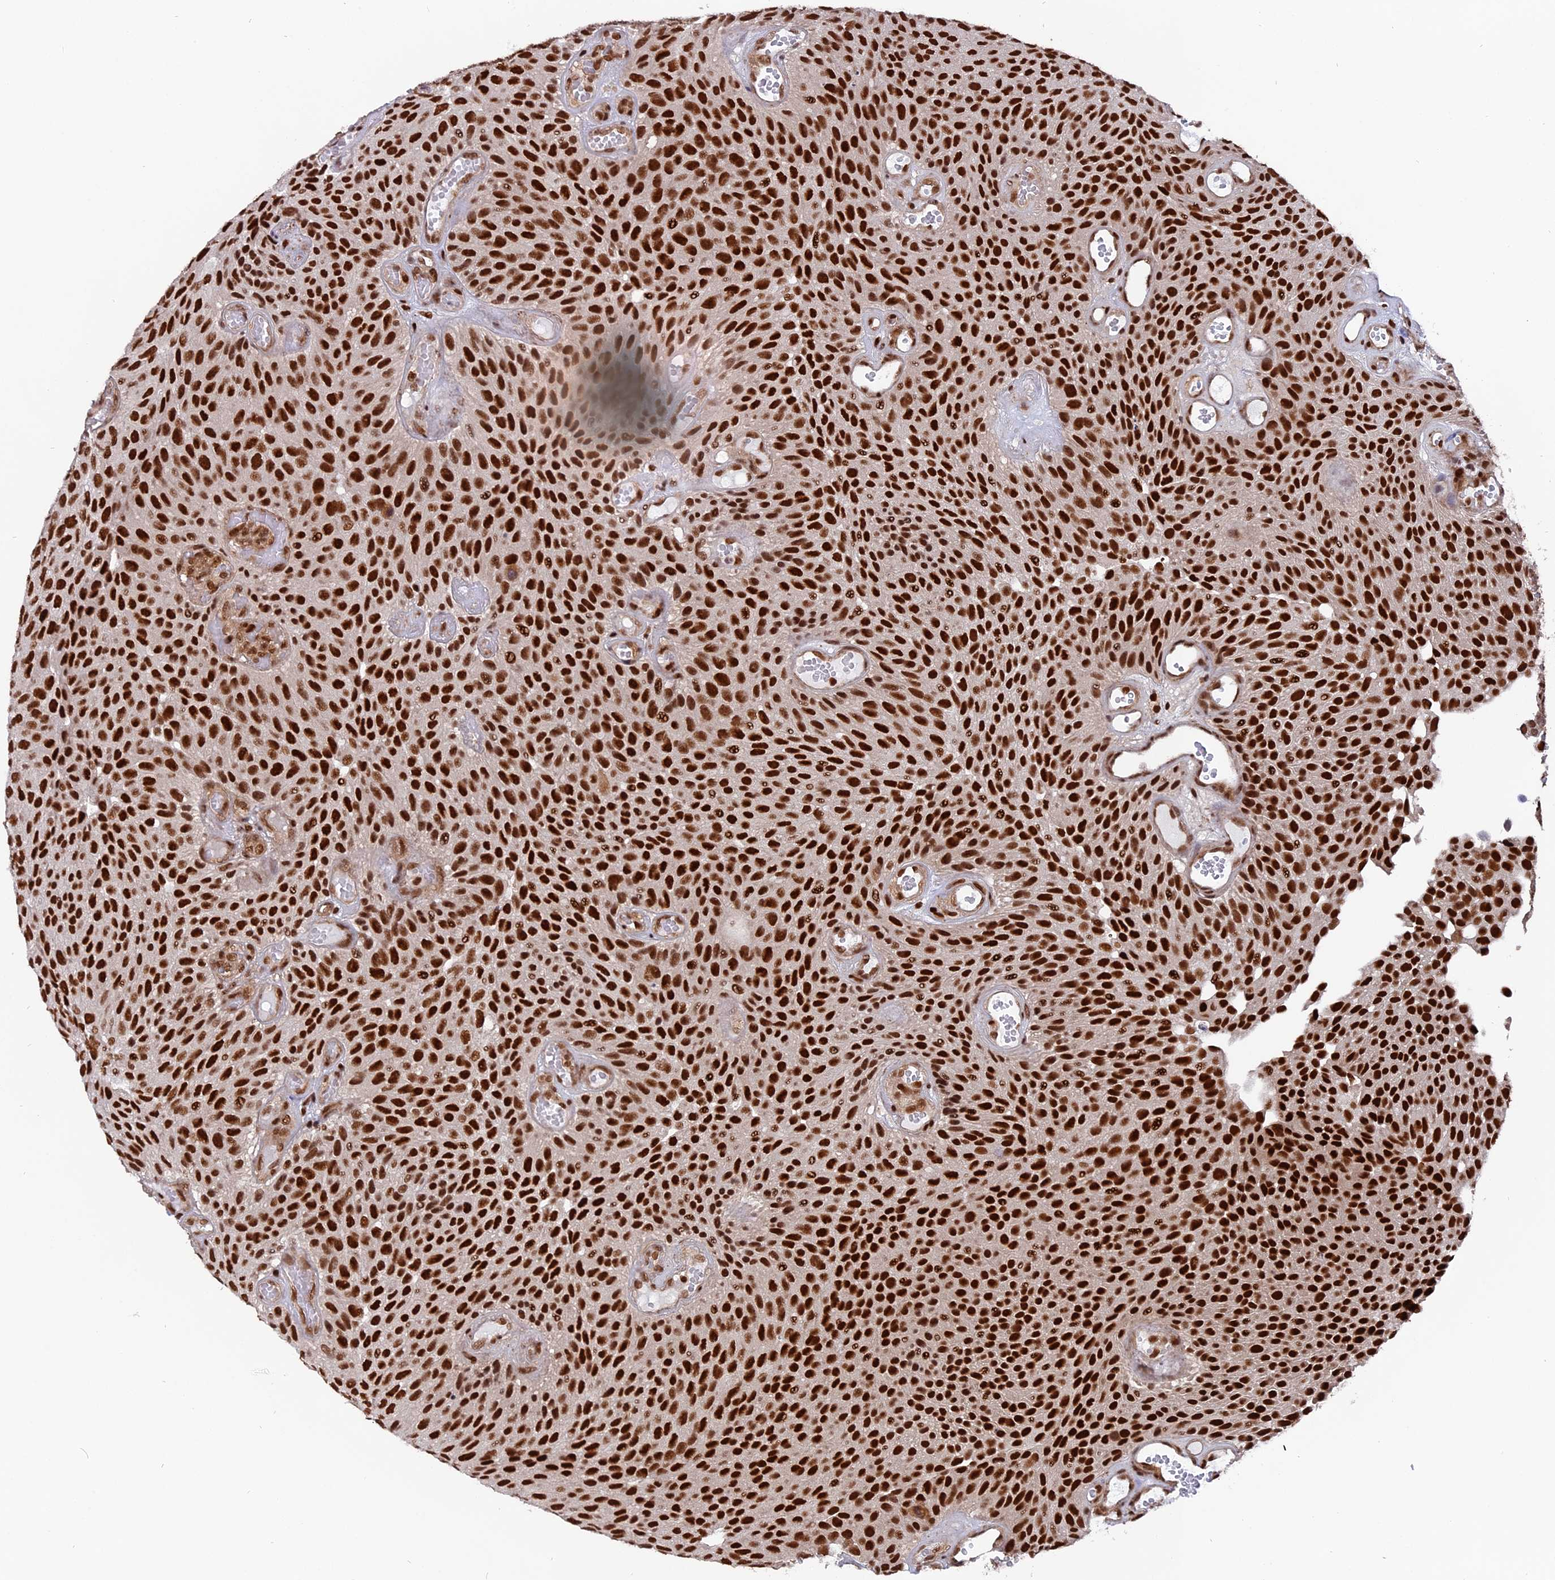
{"staining": {"intensity": "strong", "quantity": ">75%", "location": "nuclear"}, "tissue": "urothelial cancer", "cell_type": "Tumor cells", "image_type": "cancer", "snomed": [{"axis": "morphology", "description": "Urothelial carcinoma, Low grade"}, {"axis": "topography", "description": "Urinary bladder"}], "caption": "There is high levels of strong nuclear positivity in tumor cells of urothelial cancer, as demonstrated by immunohistochemical staining (brown color).", "gene": "RAMAC", "patient": {"sex": "male", "age": 89}}